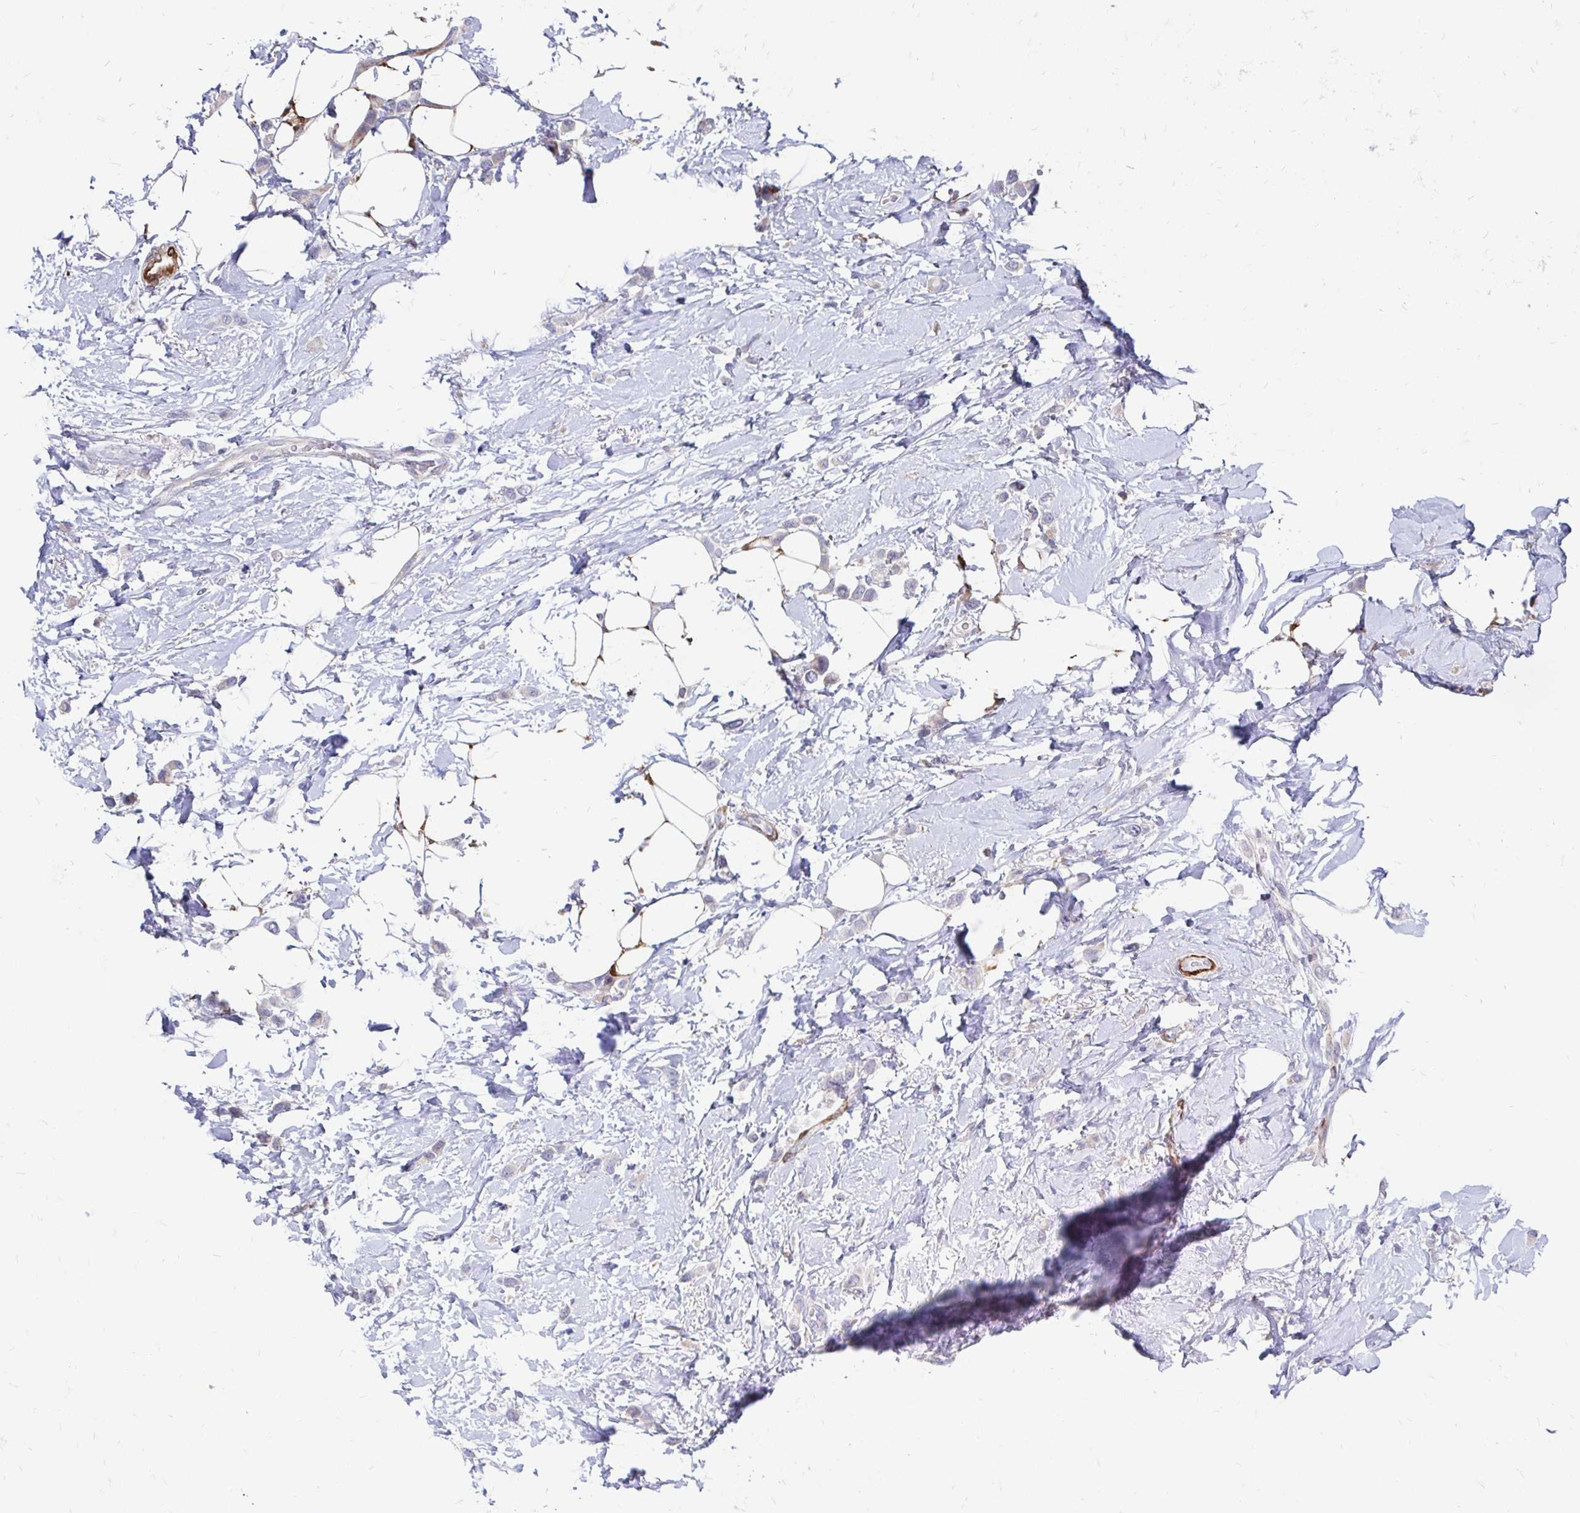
{"staining": {"intensity": "negative", "quantity": "none", "location": "none"}, "tissue": "breast cancer", "cell_type": "Tumor cells", "image_type": "cancer", "snomed": [{"axis": "morphology", "description": "Lobular carcinoma"}, {"axis": "topography", "description": "Breast"}], "caption": "DAB immunohistochemical staining of human breast cancer (lobular carcinoma) exhibits no significant expression in tumor cells. (DAB immunohistochemistry (IHC) with hematoxylin counter stain).", "gene": "CDKL1", "patient": {"sex": "female", "age": 66}}